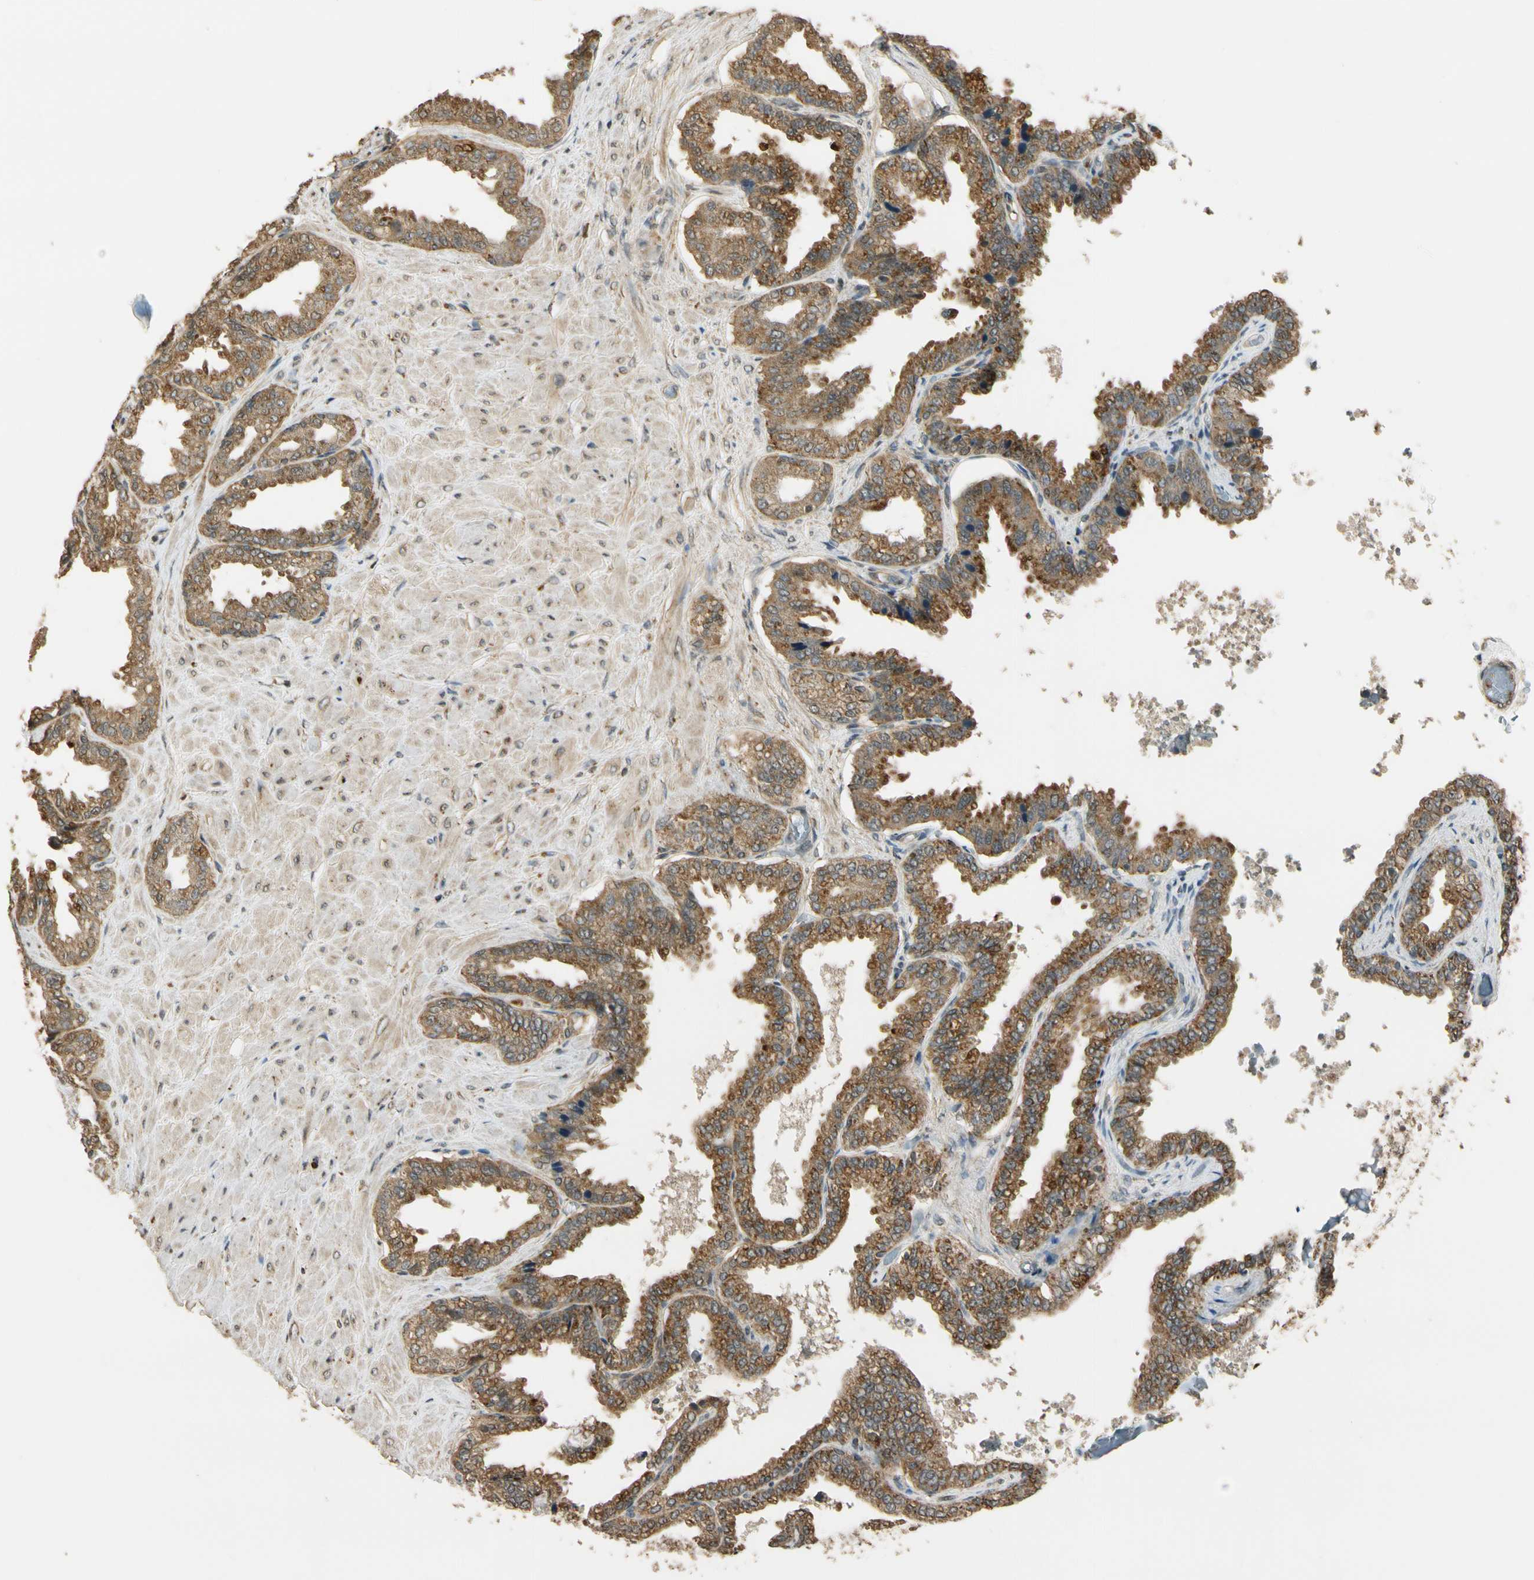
{"staining": {"intensity": "moderate", "quantity": ">75%", "location": "cytoplasmic/membranous"}, "tissue": "seminal vesicle", "cell_type": "Glandular cells", "image_type": "normal", "snomed": [{"axis": "morphology", "description": "Normal tissue, NOS"}, {"axis": "topography", "description": "Seminal veicle"}], "caption": "This is an image of immunohistochemistry staining of normal seminal vesicle, which shows moderate expression in the cytoplasmic/membranous of glandular cells.", "gene": "LAMTOR1", "patient": {"sex": "male", "age": 46}}